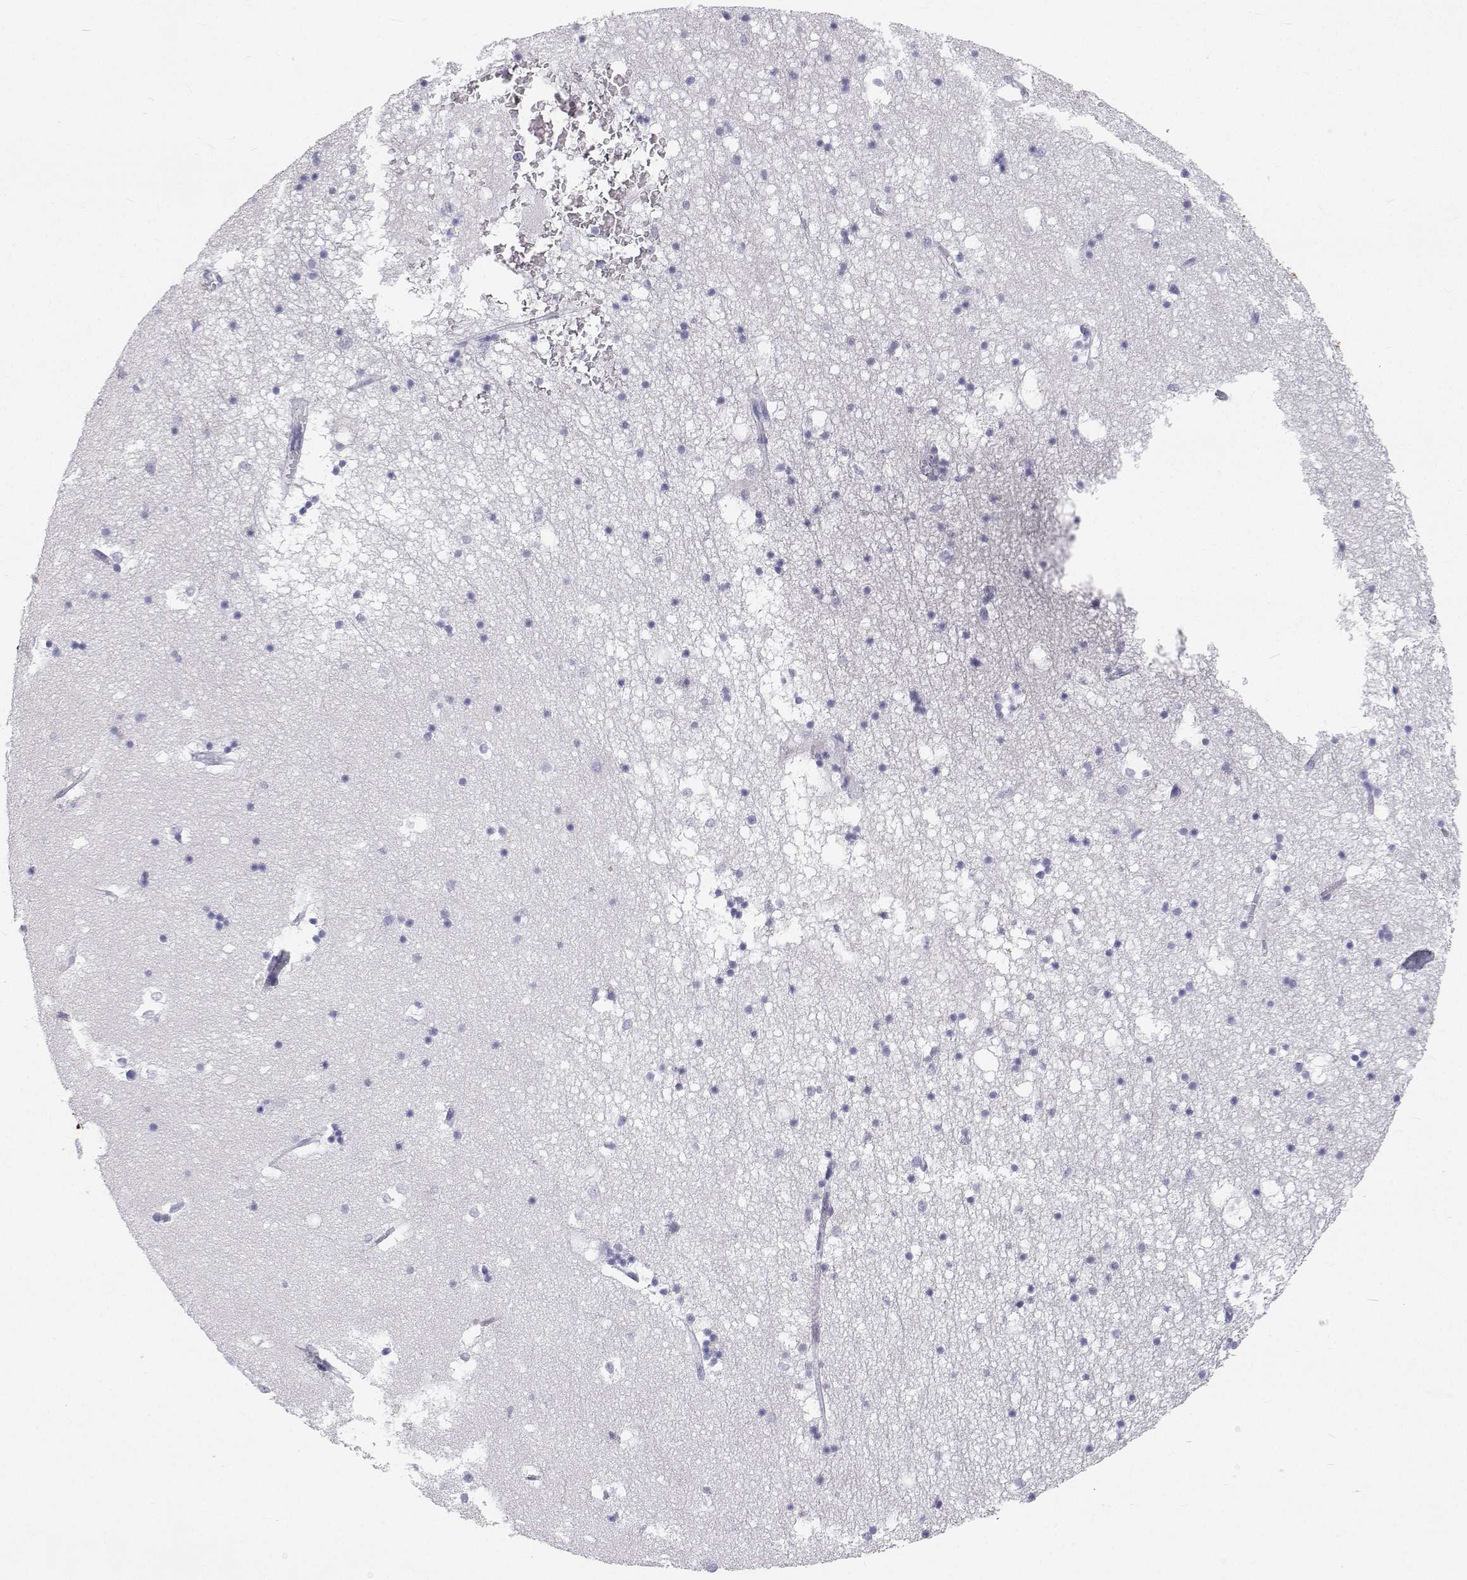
{"staining": {"intensity": "negative", "quantity": "none", "location": "none"}, "tissue": "hippocampus", "cell_type": "Glial cells", "image_type": "normal", "snomed": [{"axis": "morphology", "description": "Normal tissue, NOS"}, {"axis": "topography", "description": "Hippocampus"}], "caption": "Immunohistochemistry of normal human hippocampus reveals no positivity in glial cells. (Immunohistochemistry (ihc), brightfield microscopy, high magnification).", "gene": "TTN", "patient": {"sex": "male", "age": 58}}